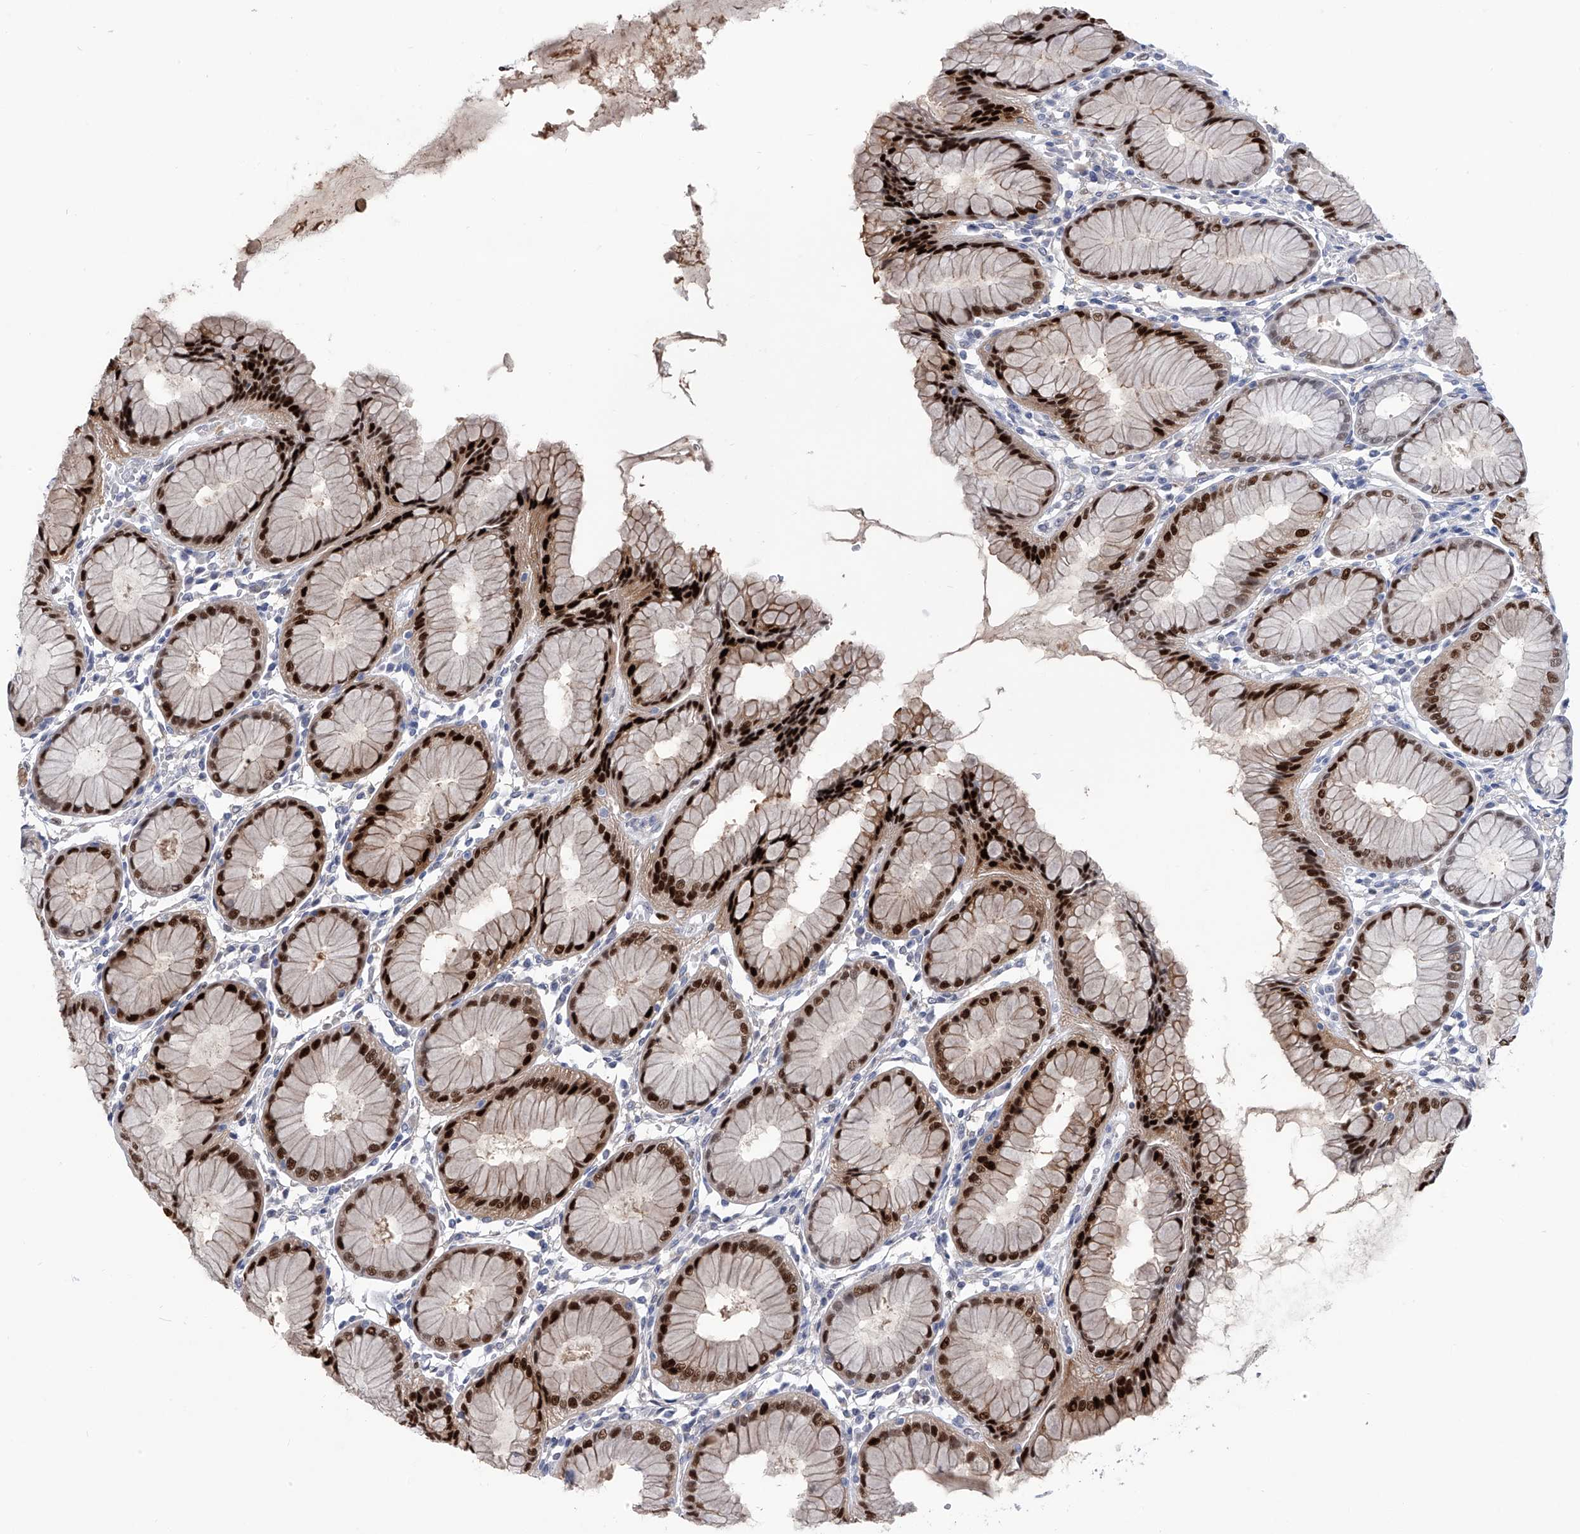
{"staining": {"intensity": "strong", "quantity": "25%-75%", "location": "nuclear"}, "tissue": "stomach", "cell_type": "Glandular cells", "image_type": "normal", "snomed": [{"axis": "morphology", "description": "Normal tissue, NOS"}, {"axis": "topography", "description": "Stomach, lower"}], "caption": "Immunohistochemistry of normal stomach shows high levels of strong nuclear staining in approximately 25%-75% of glandular cells.", "gene": "PHF20", "patient": {"sex": "female", "age": 56}}